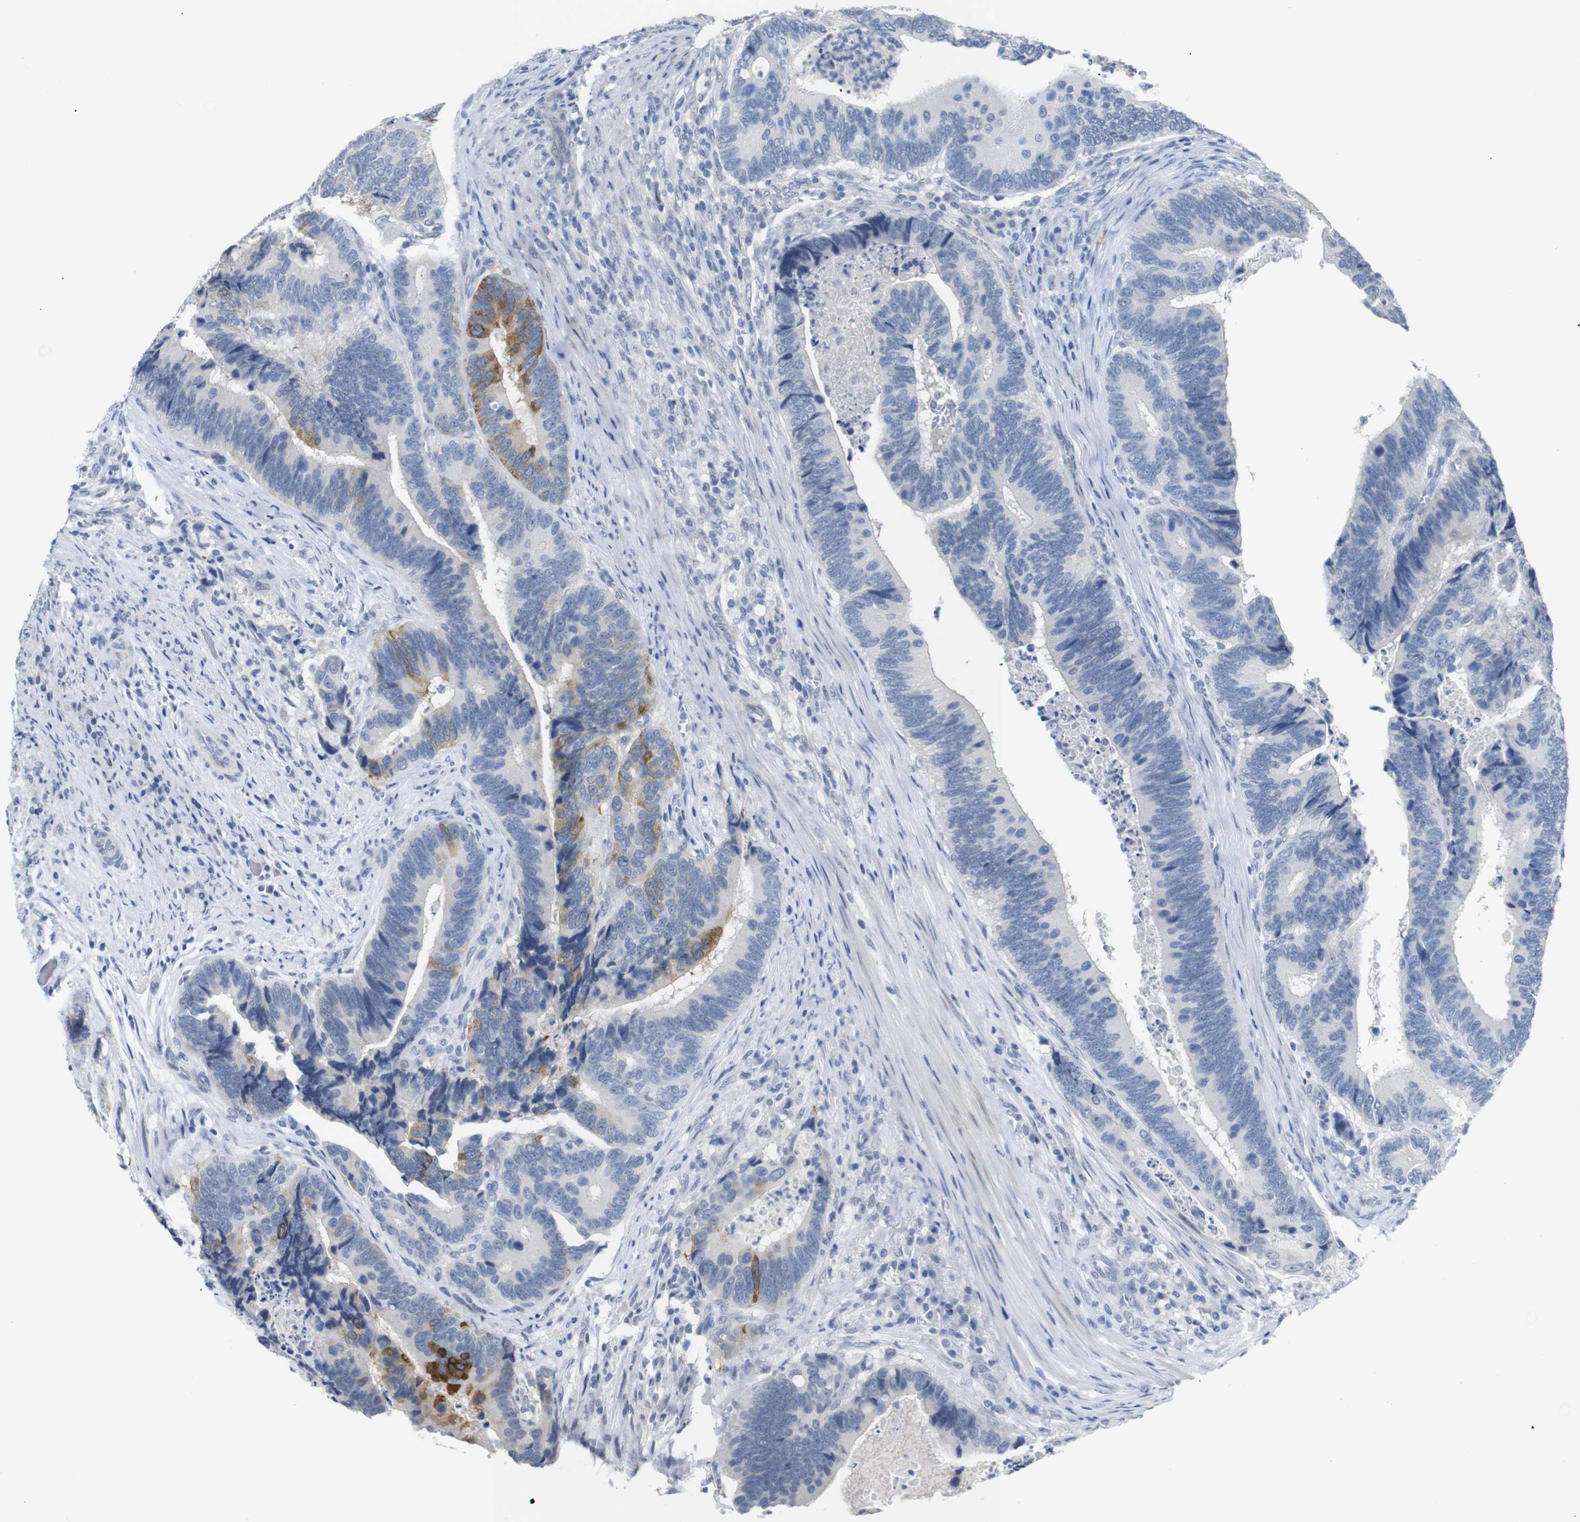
{"staining": {"intensity": "moderate", "quantity": "<25%", "location": "cytoplasmic/membranous"}, "tissue": "colorectal cancer", "cell_type": "Tumor cells", "image_type": "cancer", "snomed": [{"axis": "morphology", "description": "Inflammation, NOS"}, {"axis": "morphology", "description": "Adenocarcinoma, NOS"}, {"axis": "topography", "description": "Colon"}], "caption": "DAB (3,3'-diaminobenzidine) immunohistochemical staining of colorectal cancer (adenocarcinoma) shows moderate cytoplasmic/membranous protein staining in about <25% of tumor cells.", "gene": "CHRM5", "patient": {"sex": "male", "age": 72}}